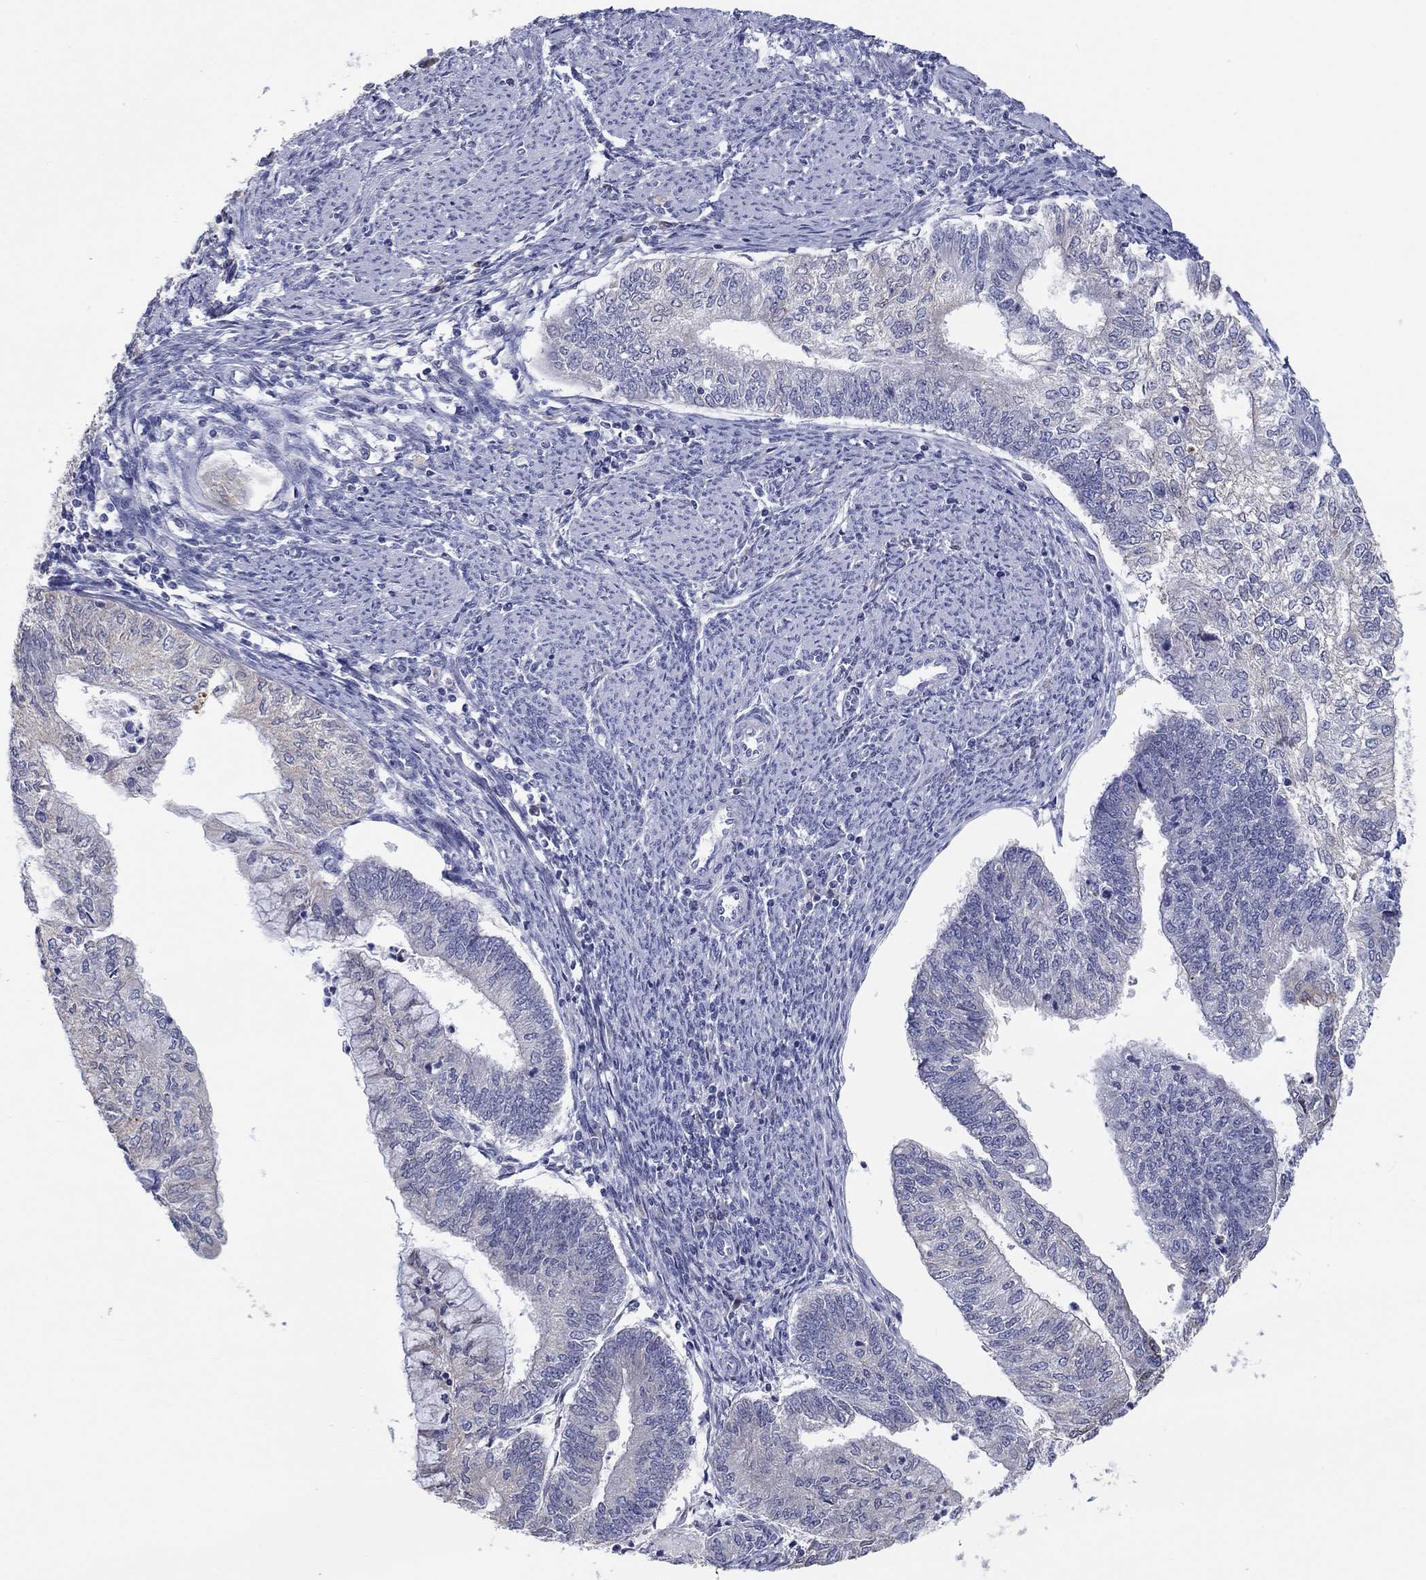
{"staining": {"intensity": "negative", "quantity": "none", "location": "none"}, "tissue": "endometrial cancer", "cell_type": "Tumor cells", "image_type": "cancer", "snomed": [{"axis": "morphology", "description": "Adenocarcinoma, NOS"}, {"axis": "topography", "description": "Endometrium"}], "caption": "Endometrial cancer stained for a protein using immunohistochemistry (IHC) demonstrates no staining tumor cells.", "gene": "LRRC4C", "patient": {"sex": "female", "age": 59}}